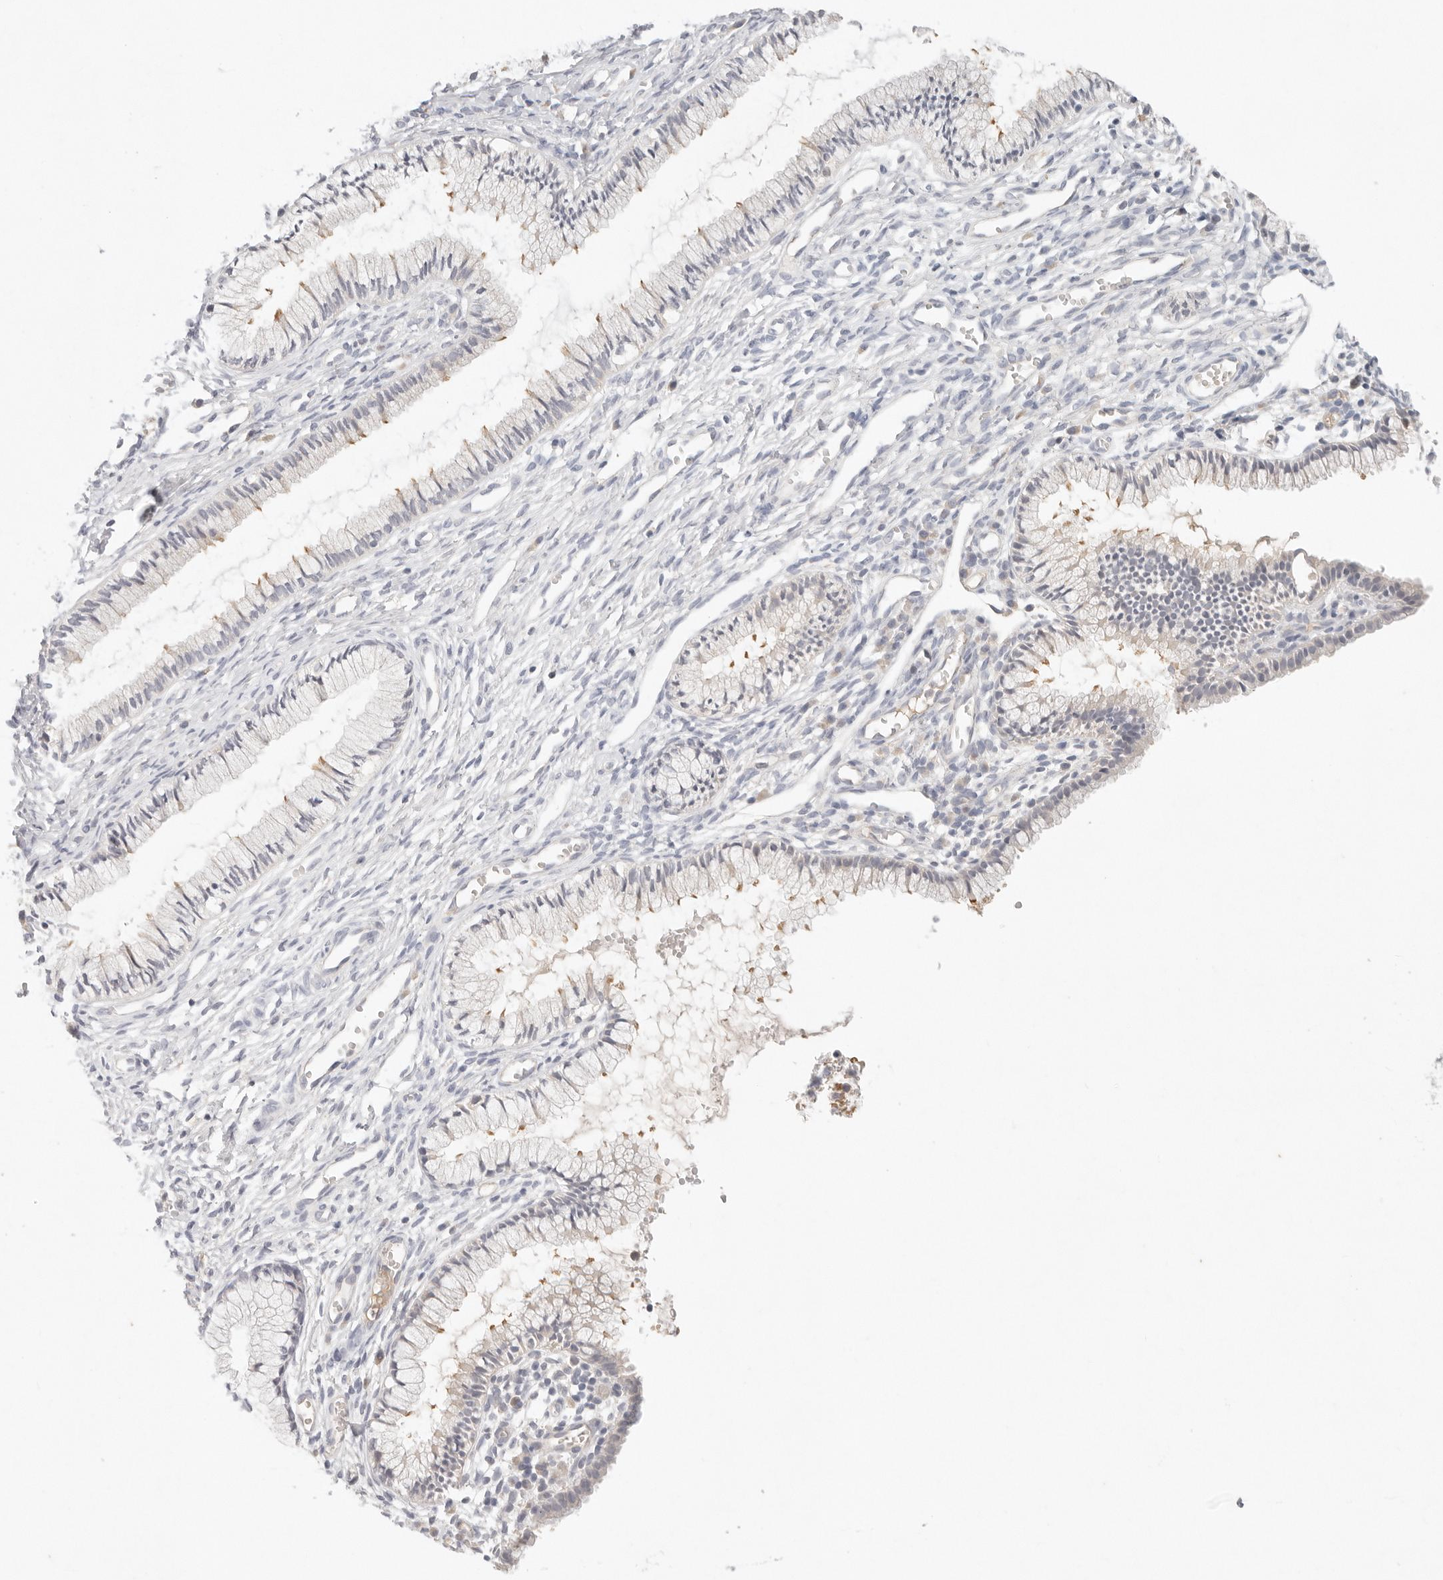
{"staining": {"intensity": "weak", "quantity": "<25%", "location": "cytoplasmic/membranous"}, "tissue": "cervix", "cell_type": "Glandular cells", "image_type": "normal", "snomed": [{"axis": "morphology", "description": "Normal tissue, NOS"}, {"axis": "topography", "description": "Cervix"}], "caption": "Human cervix stained for a protein using immunohistochemistry demonstrates no staining in glandular cells.", "gene": "SPHK1", "patient": {"sex": "female", "age": 27}}